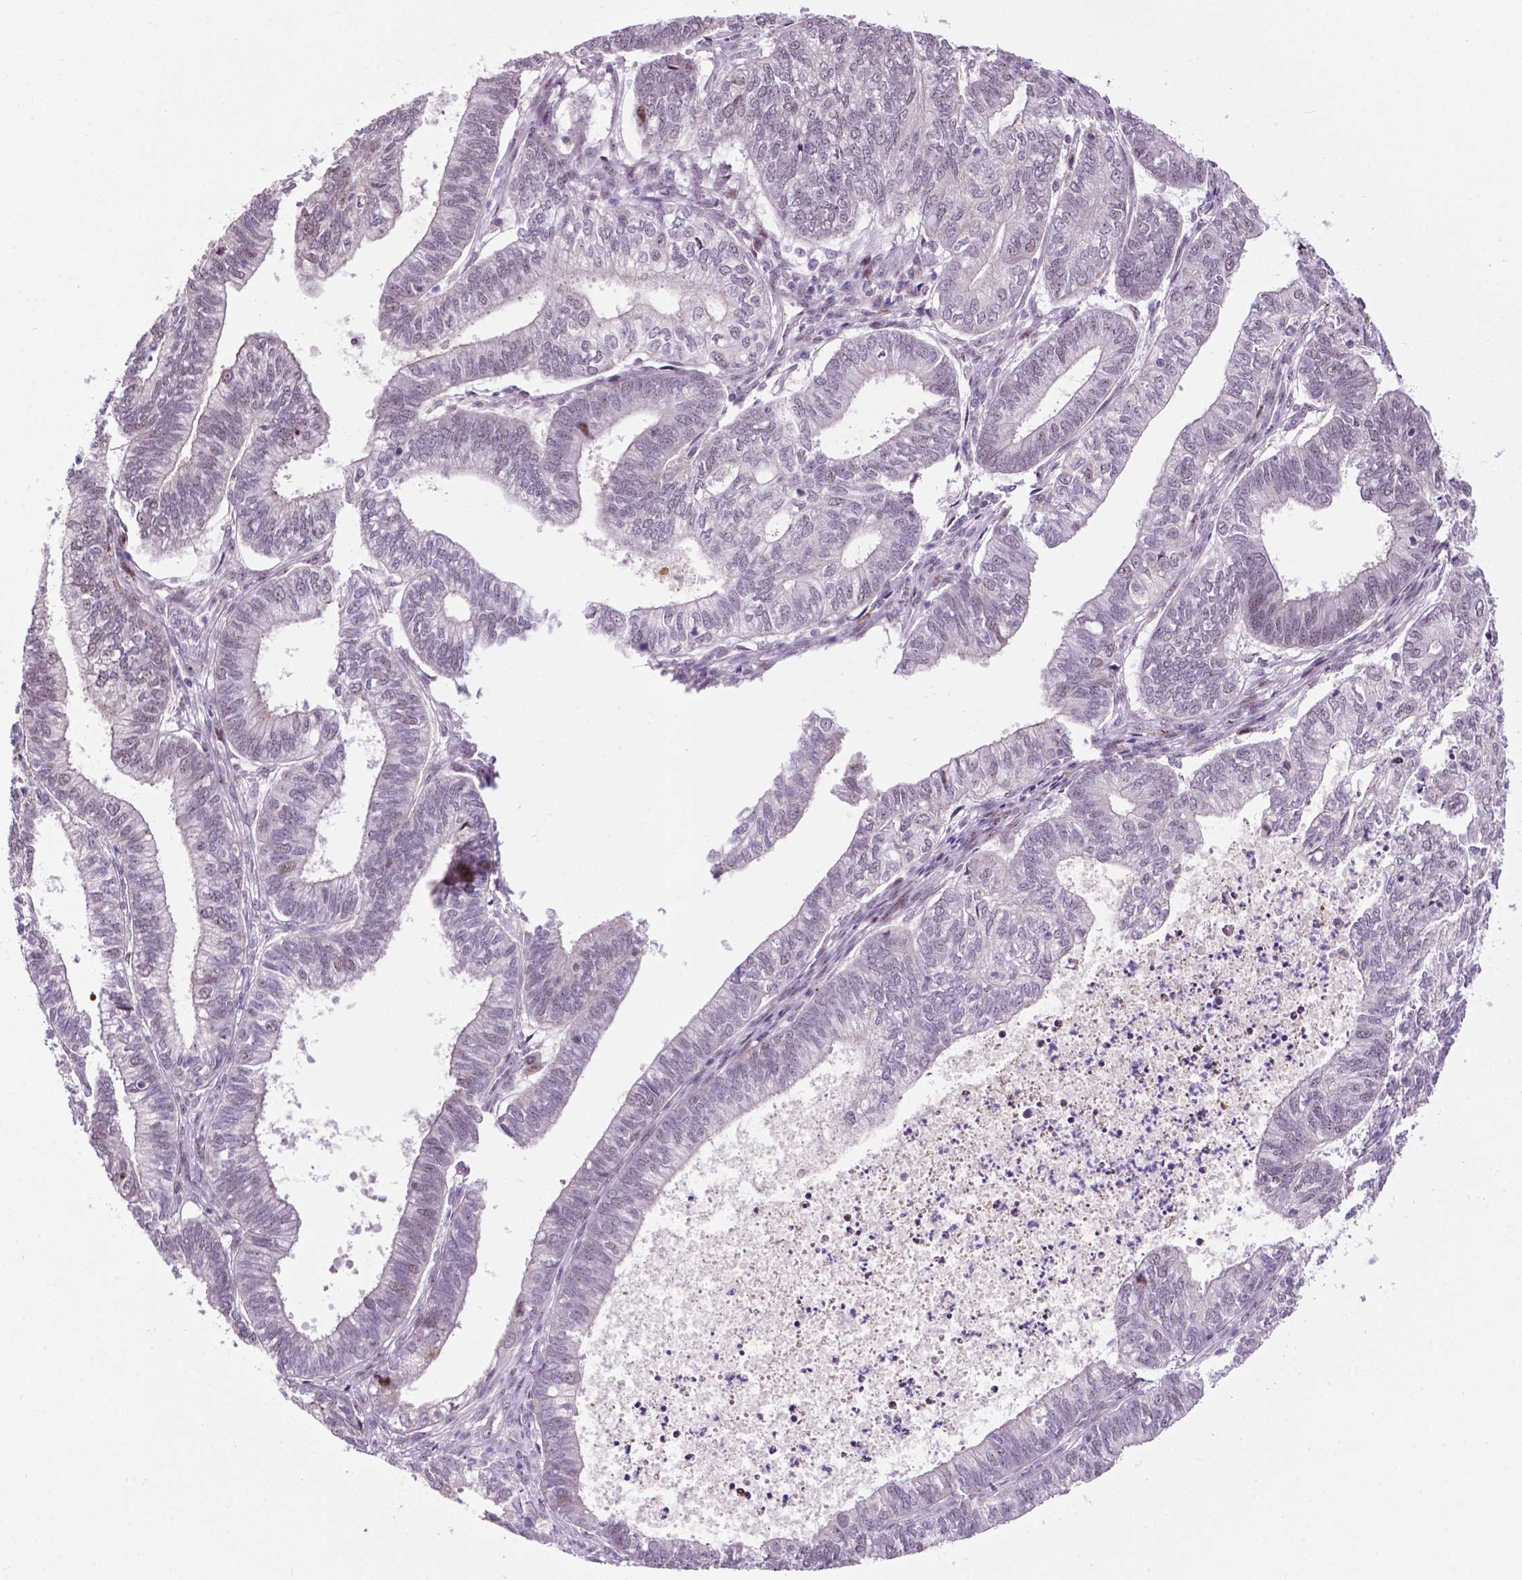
{"staining": {"intensity": "negative", "quantity": "none", "location": "none"}, "tissue": "ovarian cancer", "cell_type": "Tumor cells", "image_type": "cancer", "snomed": [{"axis": "morphology", "description": "Carcinoma, endometroid"}, {"axis": "topography", "description": "Ovary"}], "caption": "This is an IHC image of ovarian endometroid carcinoma. There is no positivity in tumor cells.", "gene": "SMAD3", "patient": {"sex": "female", "age": 64}}